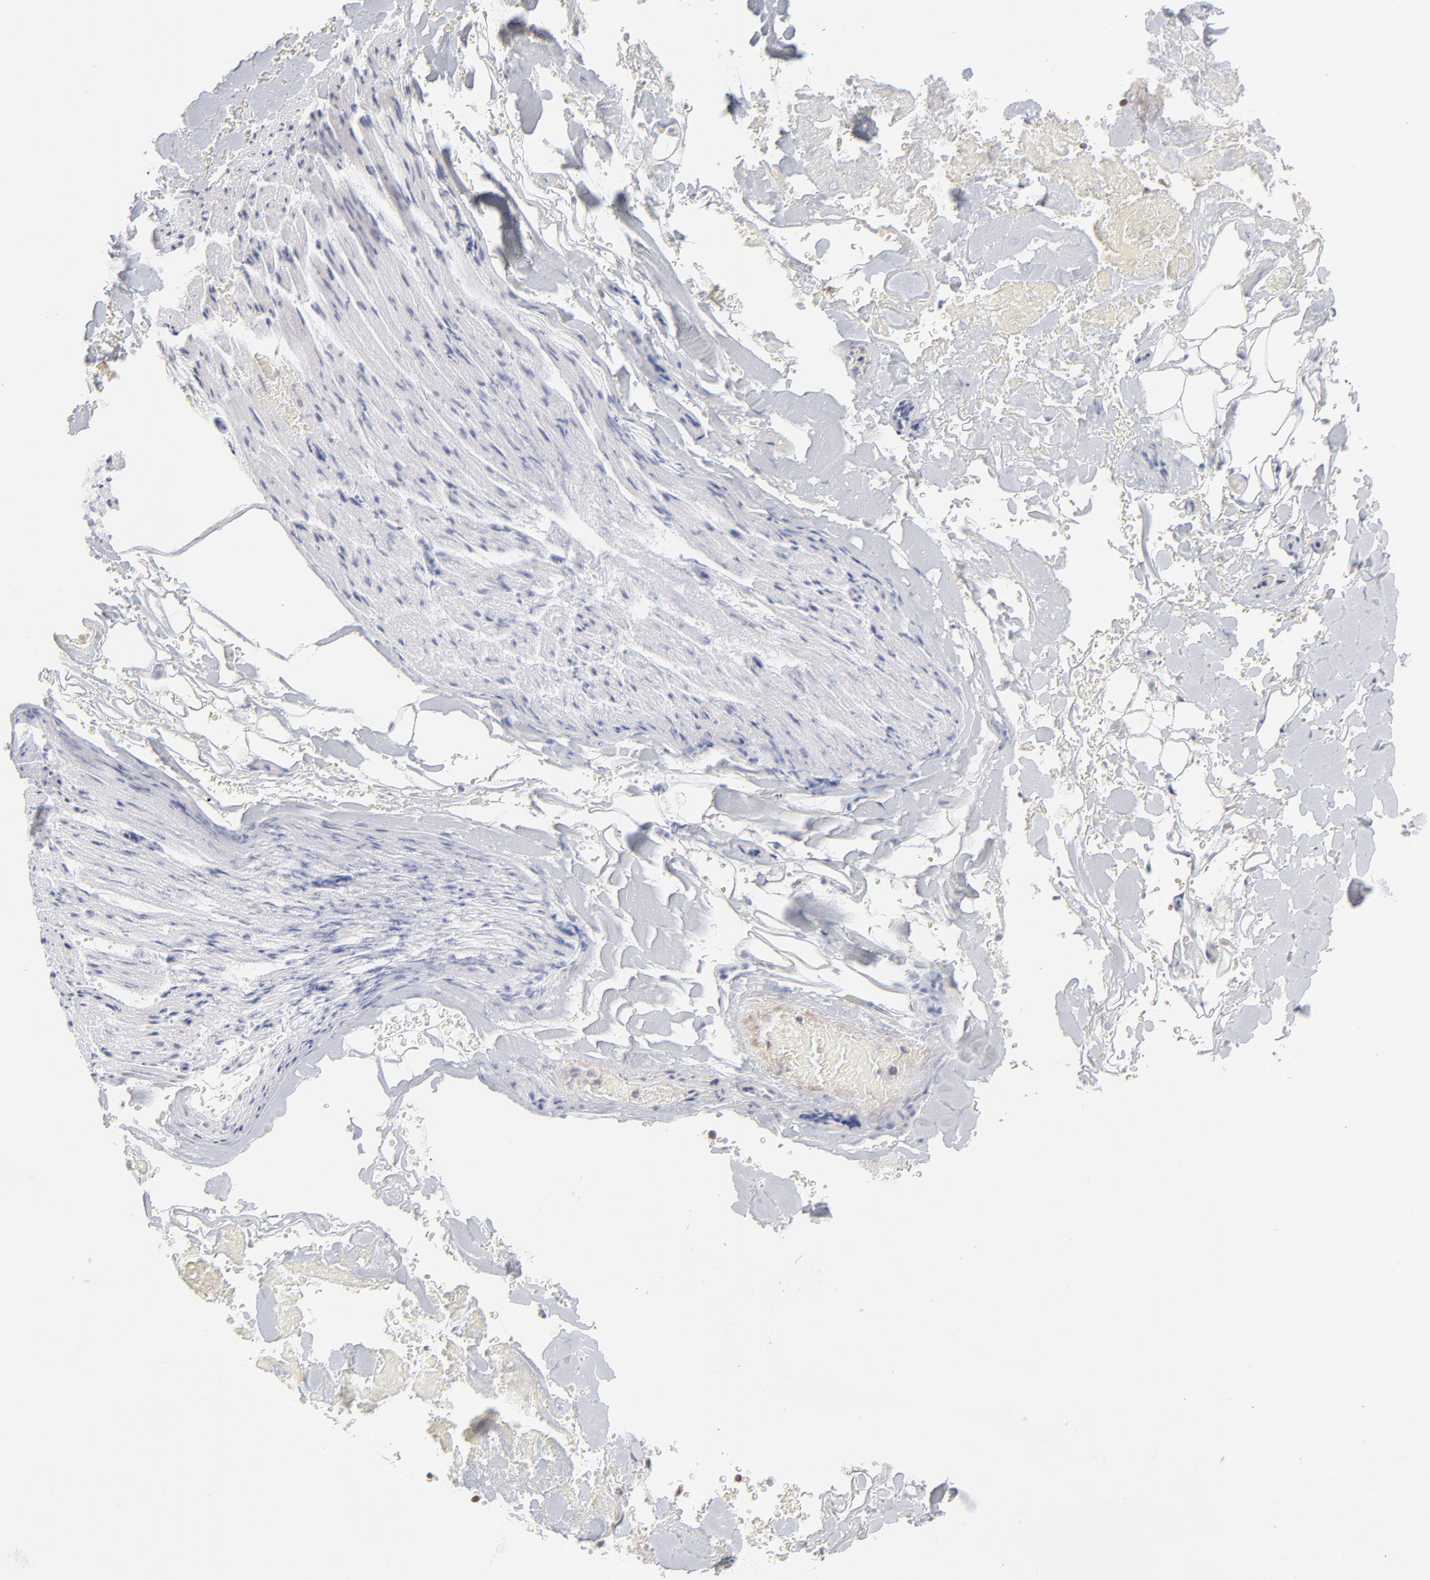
{"staining": {"intensity": "negative", "quantity": "none", "location": "none"}, "tissue": "adipose tissue", "cell_type": "Adipocytes", "image_type": "normal", "snomed": [{"axis": "morphology", "description": "Normal tissue, NOS"}, {"axis": "morphology", "description": "Cholangiocarcinoma"}, {"axis": "topography", "description": "Liver"}, {"axis": "topography", "description": "Peripheral nerve tissue"}], "caption": "High power microscopy photomicrograph of an immunohistochemistry histopathology image of benign adipose tissue, revealing no significant staining in adipocytes.", "gene": "NBN", "patient": {"sex": "male", "age": 50}}